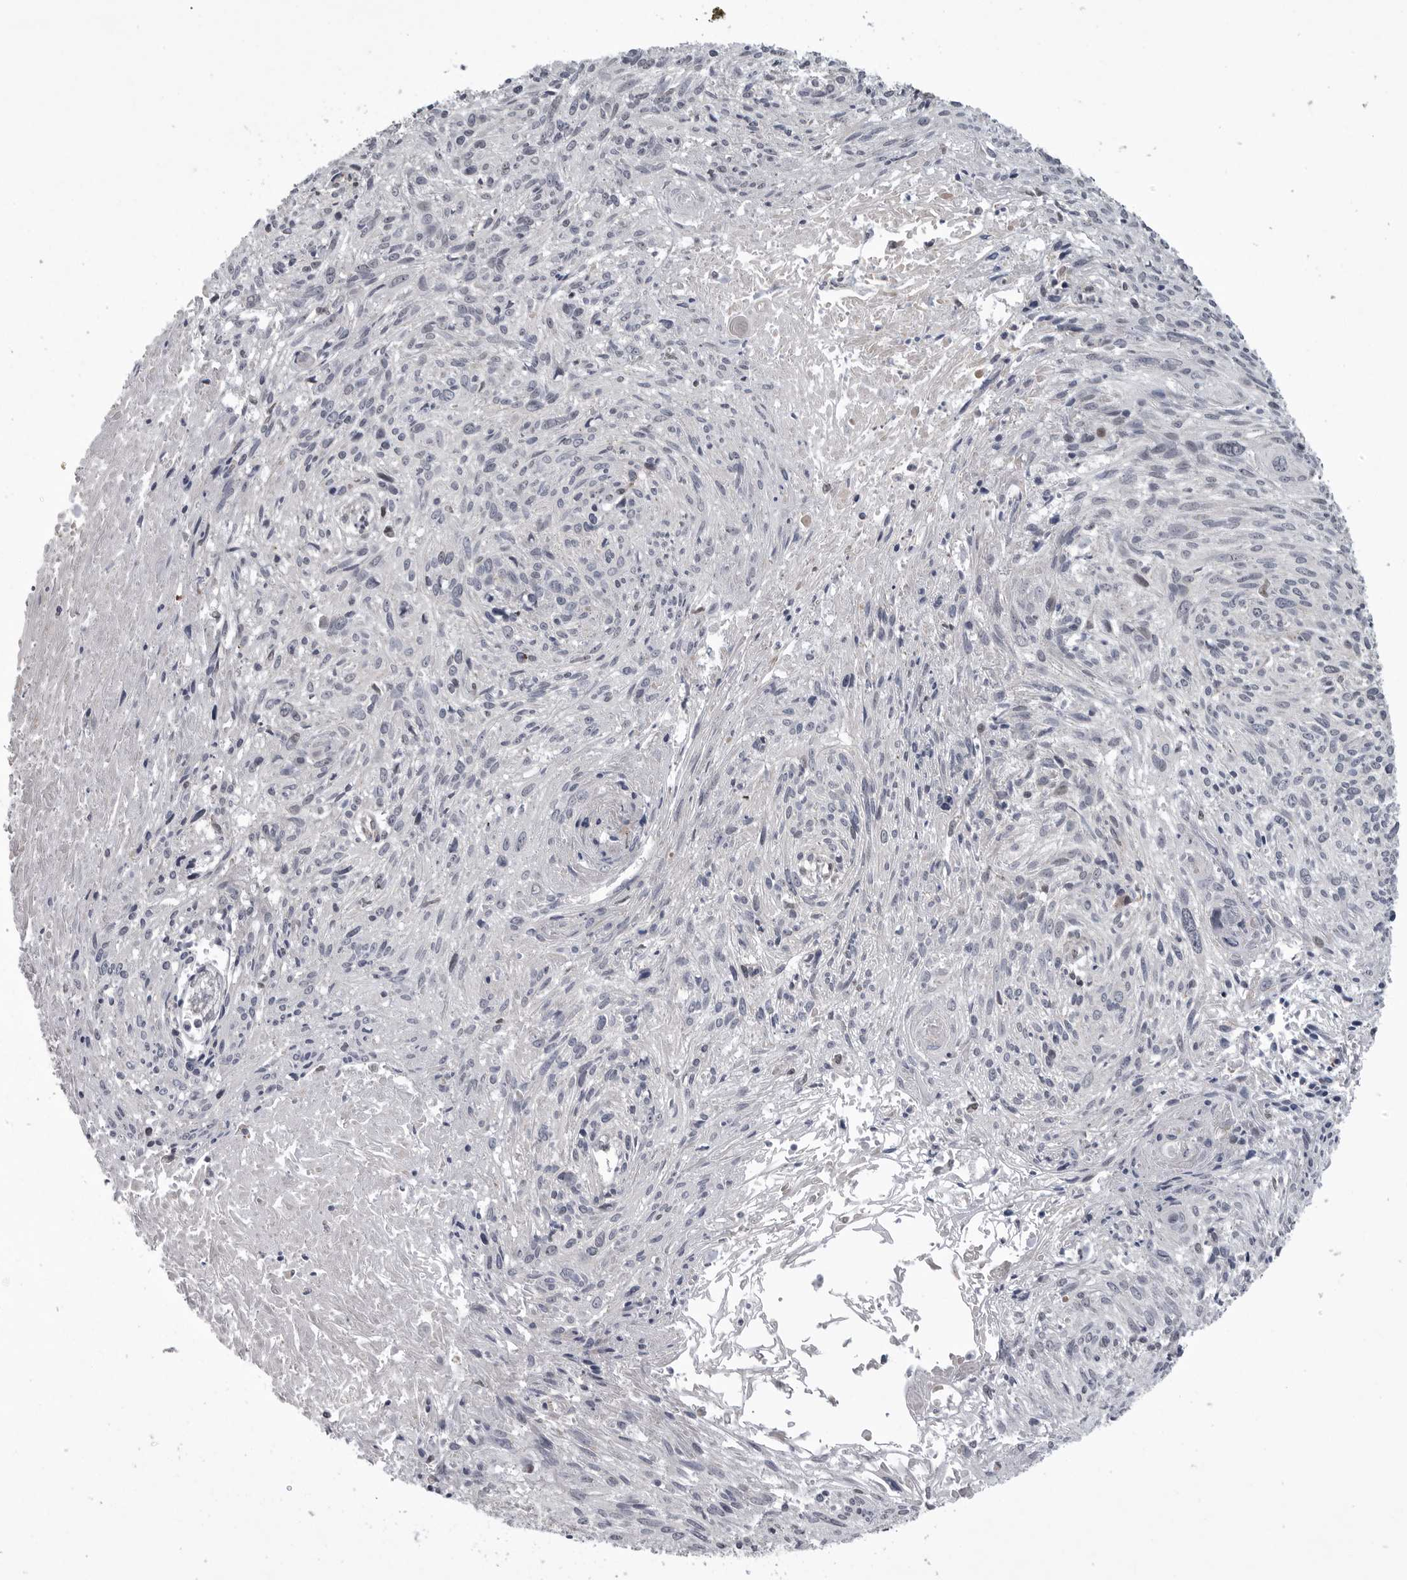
{"staining": {"intensity": "negative", "quantity": "none", "location": "none"}, "tissue": "cervical cancer", "cell_type": "Tumor cells", "image_type": "cancer", "snomed": [{"axis": "morphology", "description": "Squamous cell carcinoma, NOS"}, {"axis": "topography", "description": "Cervix"}], "caption": "Tumor cells are negative for protein expression in human cervical squamous cell carcinoma.", "gene": "TMPRSS11F", "patient": {"sex": "female", "age": 51}}